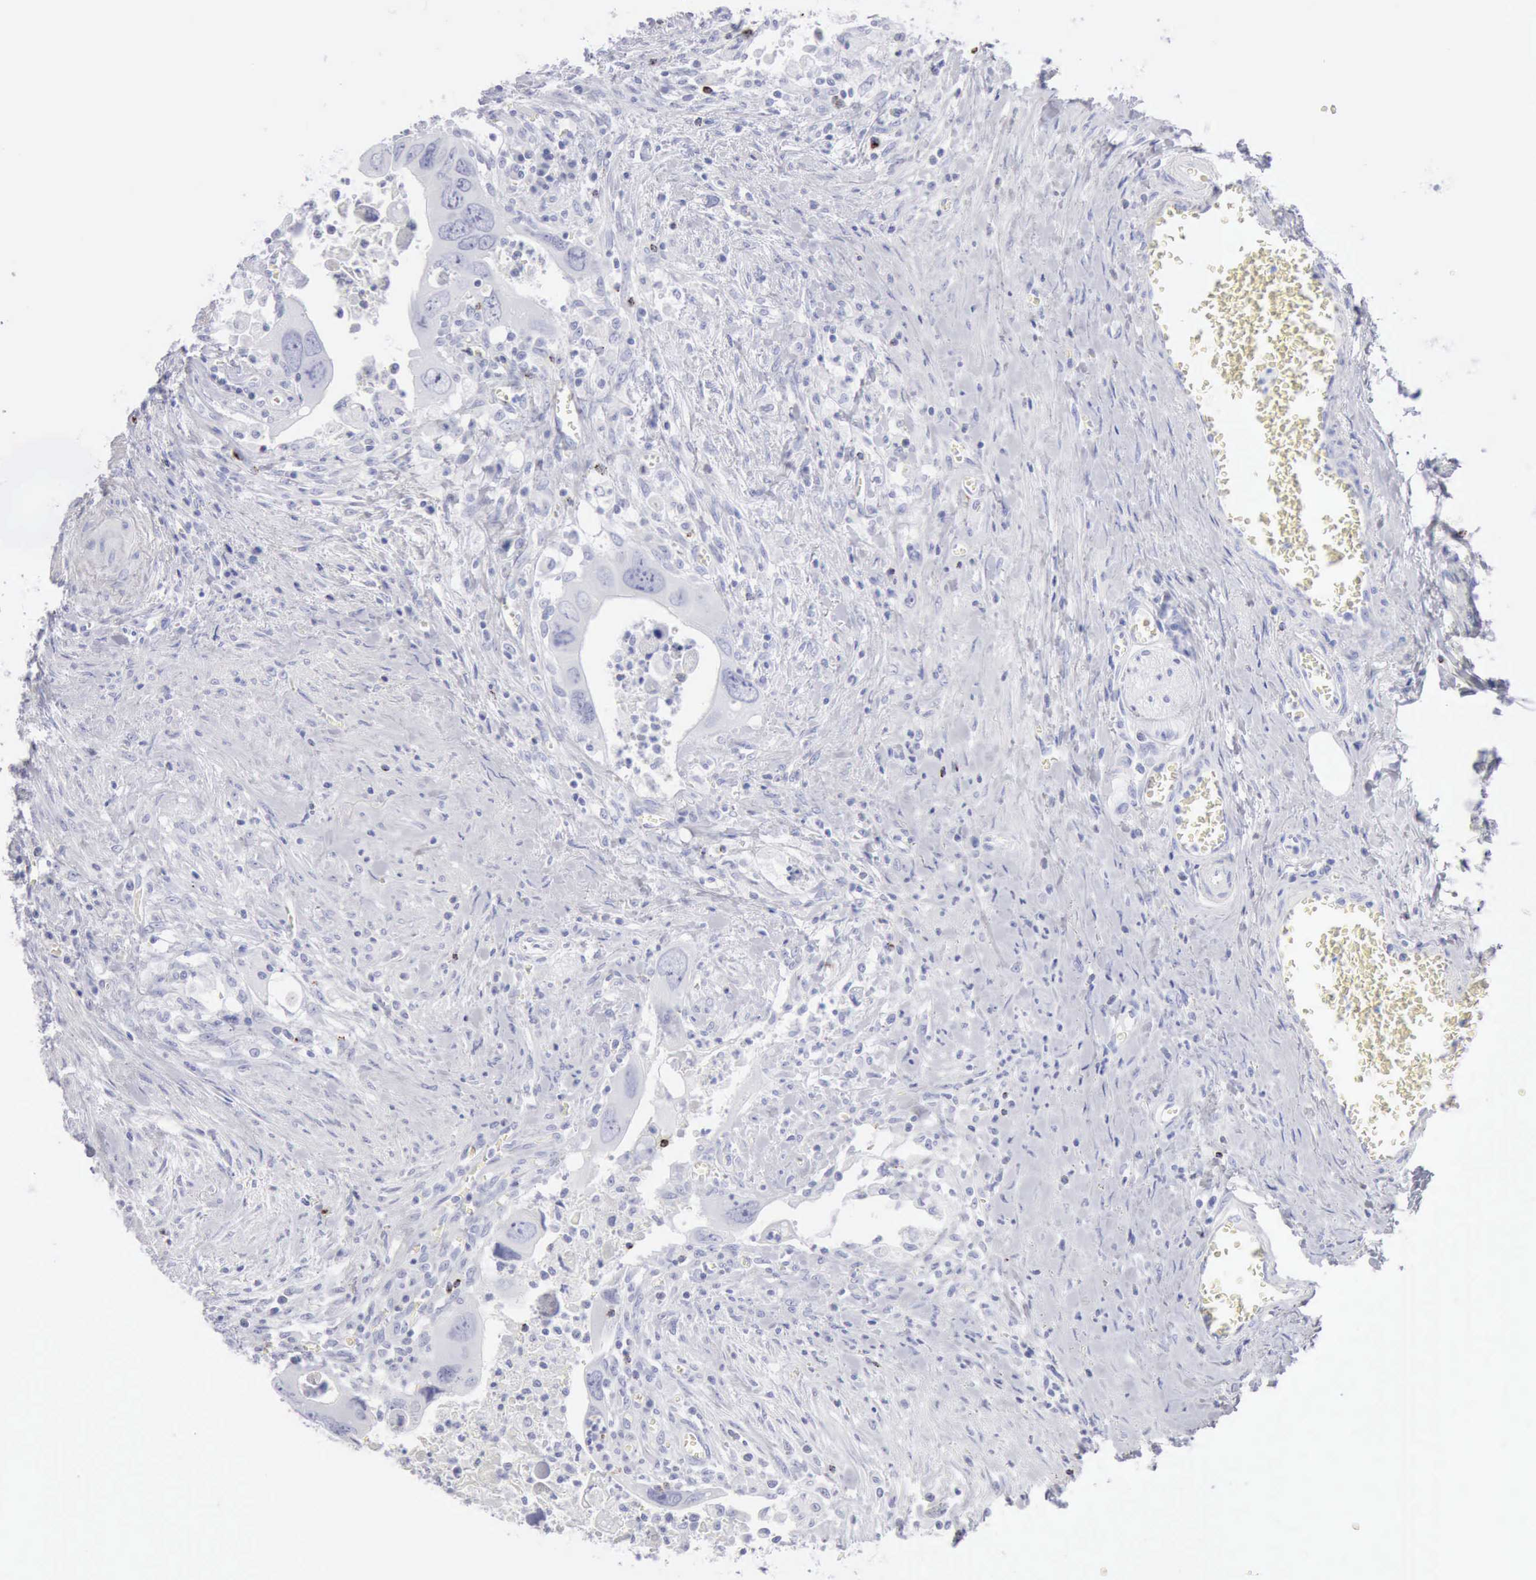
{"staining": {"intensity": "negative", "quantity": "none", "location": "none"}, "tissue": "colorectal cancer", "cell_type": "Tumor cells", "image_type": "cancer", "snomed": [{"axis": "morphology", "description": "Adenocarcinoma, NOS"}, {"axis": "topography", "description": "Rectum"}], "caption": "The micrograph exhibits no significant staining in tumor cells of colorectal cancer (adenocarcinoma).", "gene": "GZMB", "patient": {"sex": "male", "age": 70}}